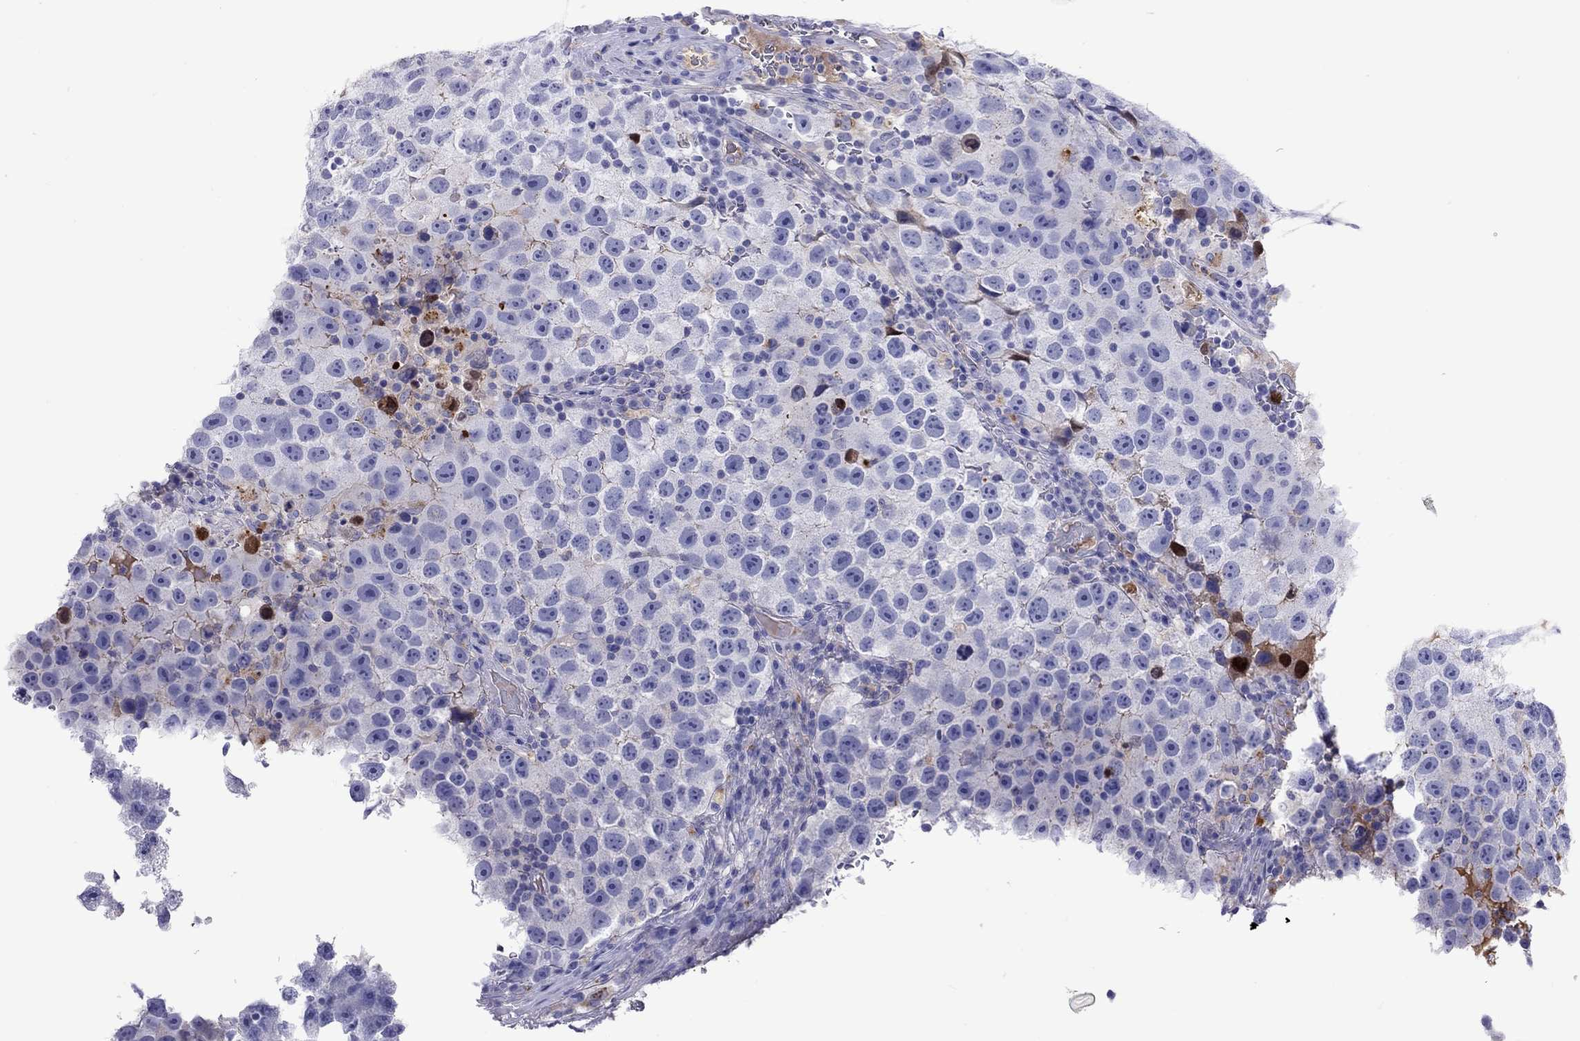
{"staining": {"intensity": "negative", "quantity": "none", "location": "none"}, "tissue": "testis cancer", "cell_type": "Tumor cells", "image_type": "cancer", "snomed": [{"axis": "morphology", "description": "Normal tissue, NOS"}, {"axis": "morphology", "description": "Seminoma, NOS"}, {"axis": "topography", "description": "Testis"}], "caption": "This is a photomicrograph of immunohistochemistry (IHC) staining of testis cancer (seminoma), which shows no positivity in tumor cells. (Stains: DAB immunohistochemistry with hematoxylin counter stain, Microscopy: brightfield microscopy at high magnification).", "gene": "SERPINA3", "patient": {"sex": "male", "age": 31}}